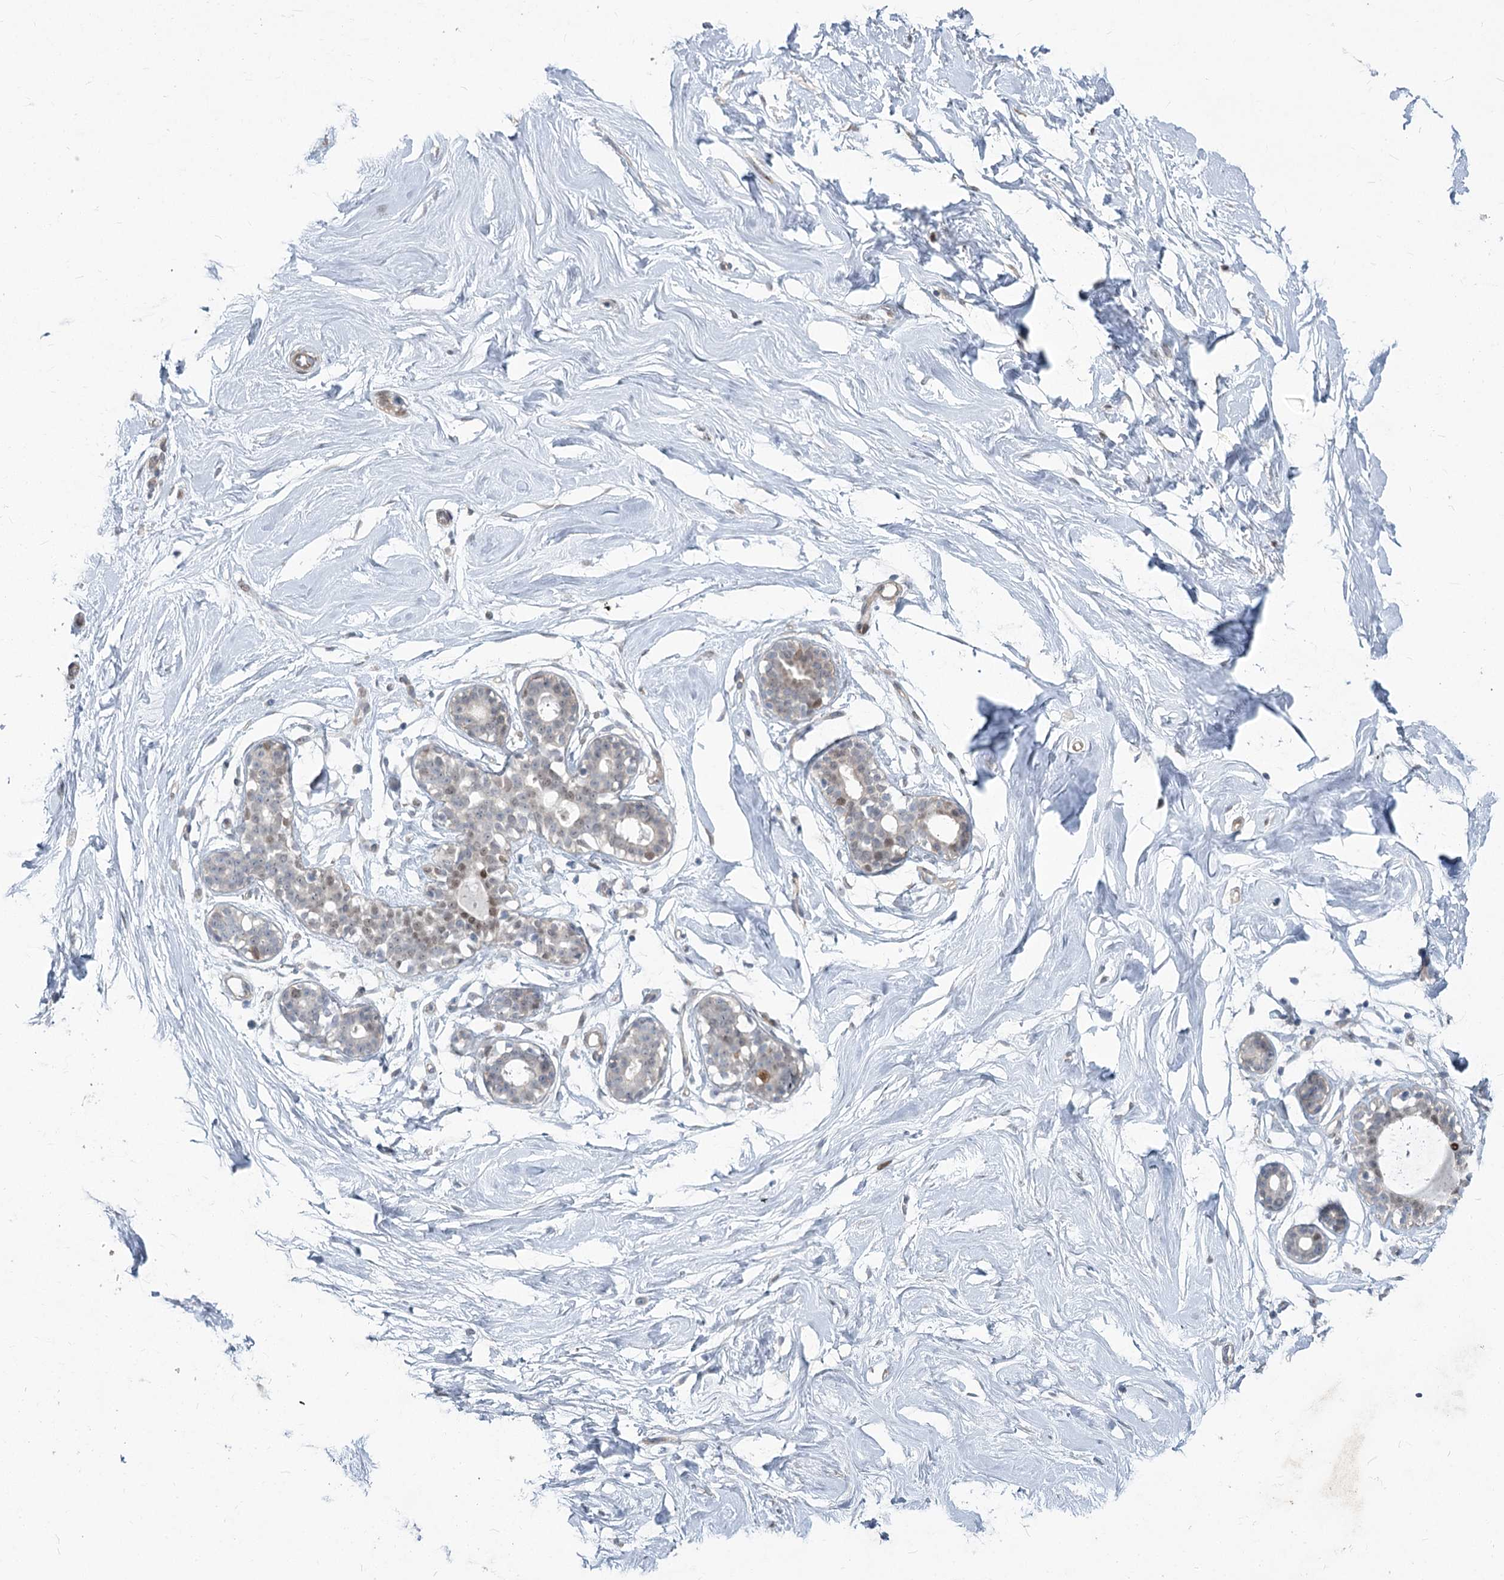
{"staining": {"intensity": "negative", "quantity": "none", "location": "none"}, "tissue": "breast", "cell_type": "Adipocytes", "image_type": "normal", "snomed": [{"axis": "morphology", "description": "Normal tissue, NOS"}, {"axis": "morphology", "description": "Adenoma, NOS"}, {"axis": "topography", "description": "Breast"}], "caption": "Breast was stained to show a protein in brown. There is no significant expression in adipocytes. Nuclei are stained in blue.", "gene": "ABITRAM", "patient": {"sex": "female", "age": 23}}